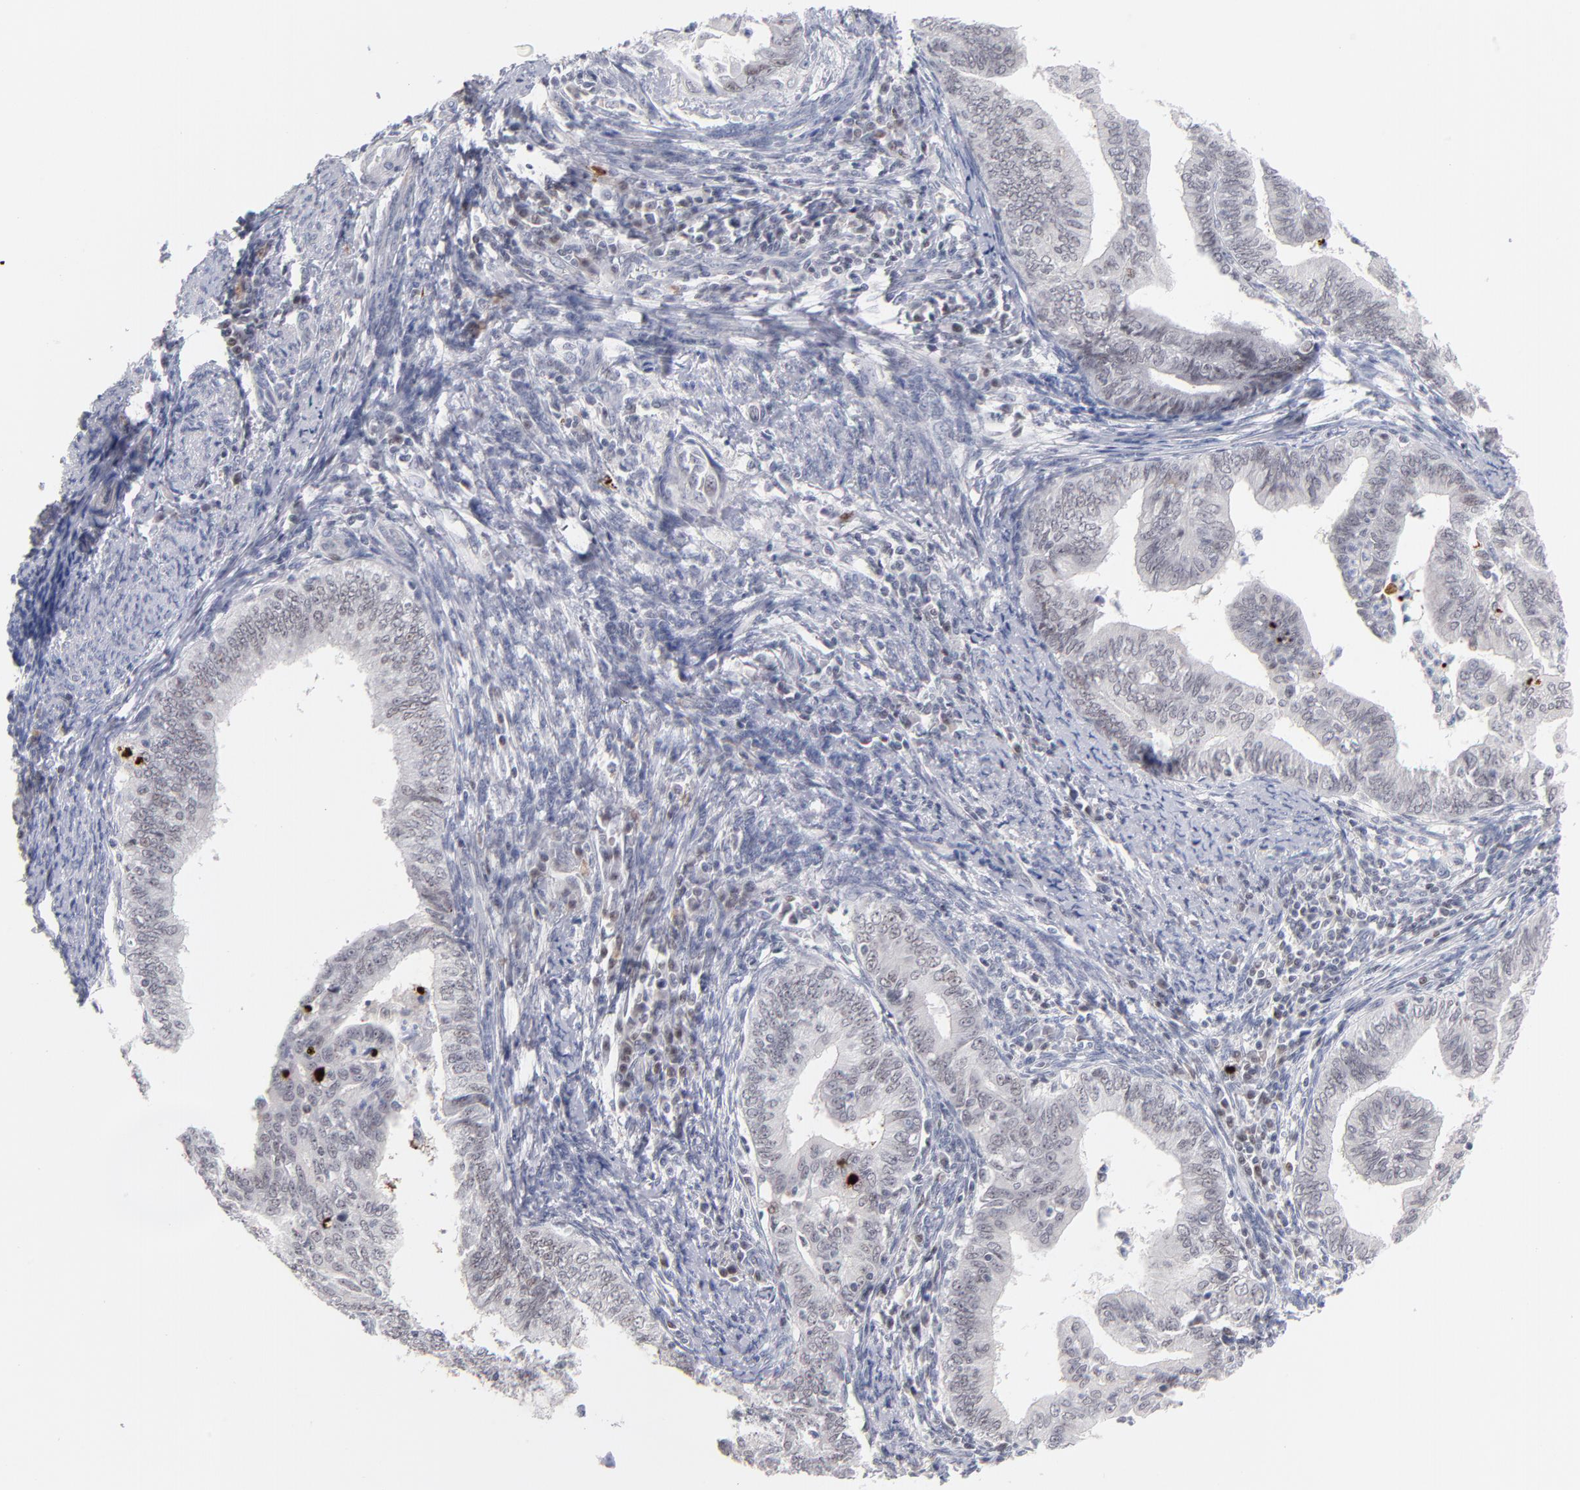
{"staining": {"intensity": "negative", "quantity": "none", "location": "none"}, "tissue": "endometrial cancer", "cell_type": "Tumor cells", "image_type": "cancer", "snomed": [{"axis": "morphology", "description": "Adenocarcinoma, NOS"}, {"axis": "topography", "description": "Endometrium"}], "caption": "An immunohistochemistry micrograph of adenocarcinoma (endometrial) is shown. There is no staining in tumor cells of adenocarcinoma (endometrial).", "gene": "PARP1", "patient": {"sex": "female", "age": 66}}